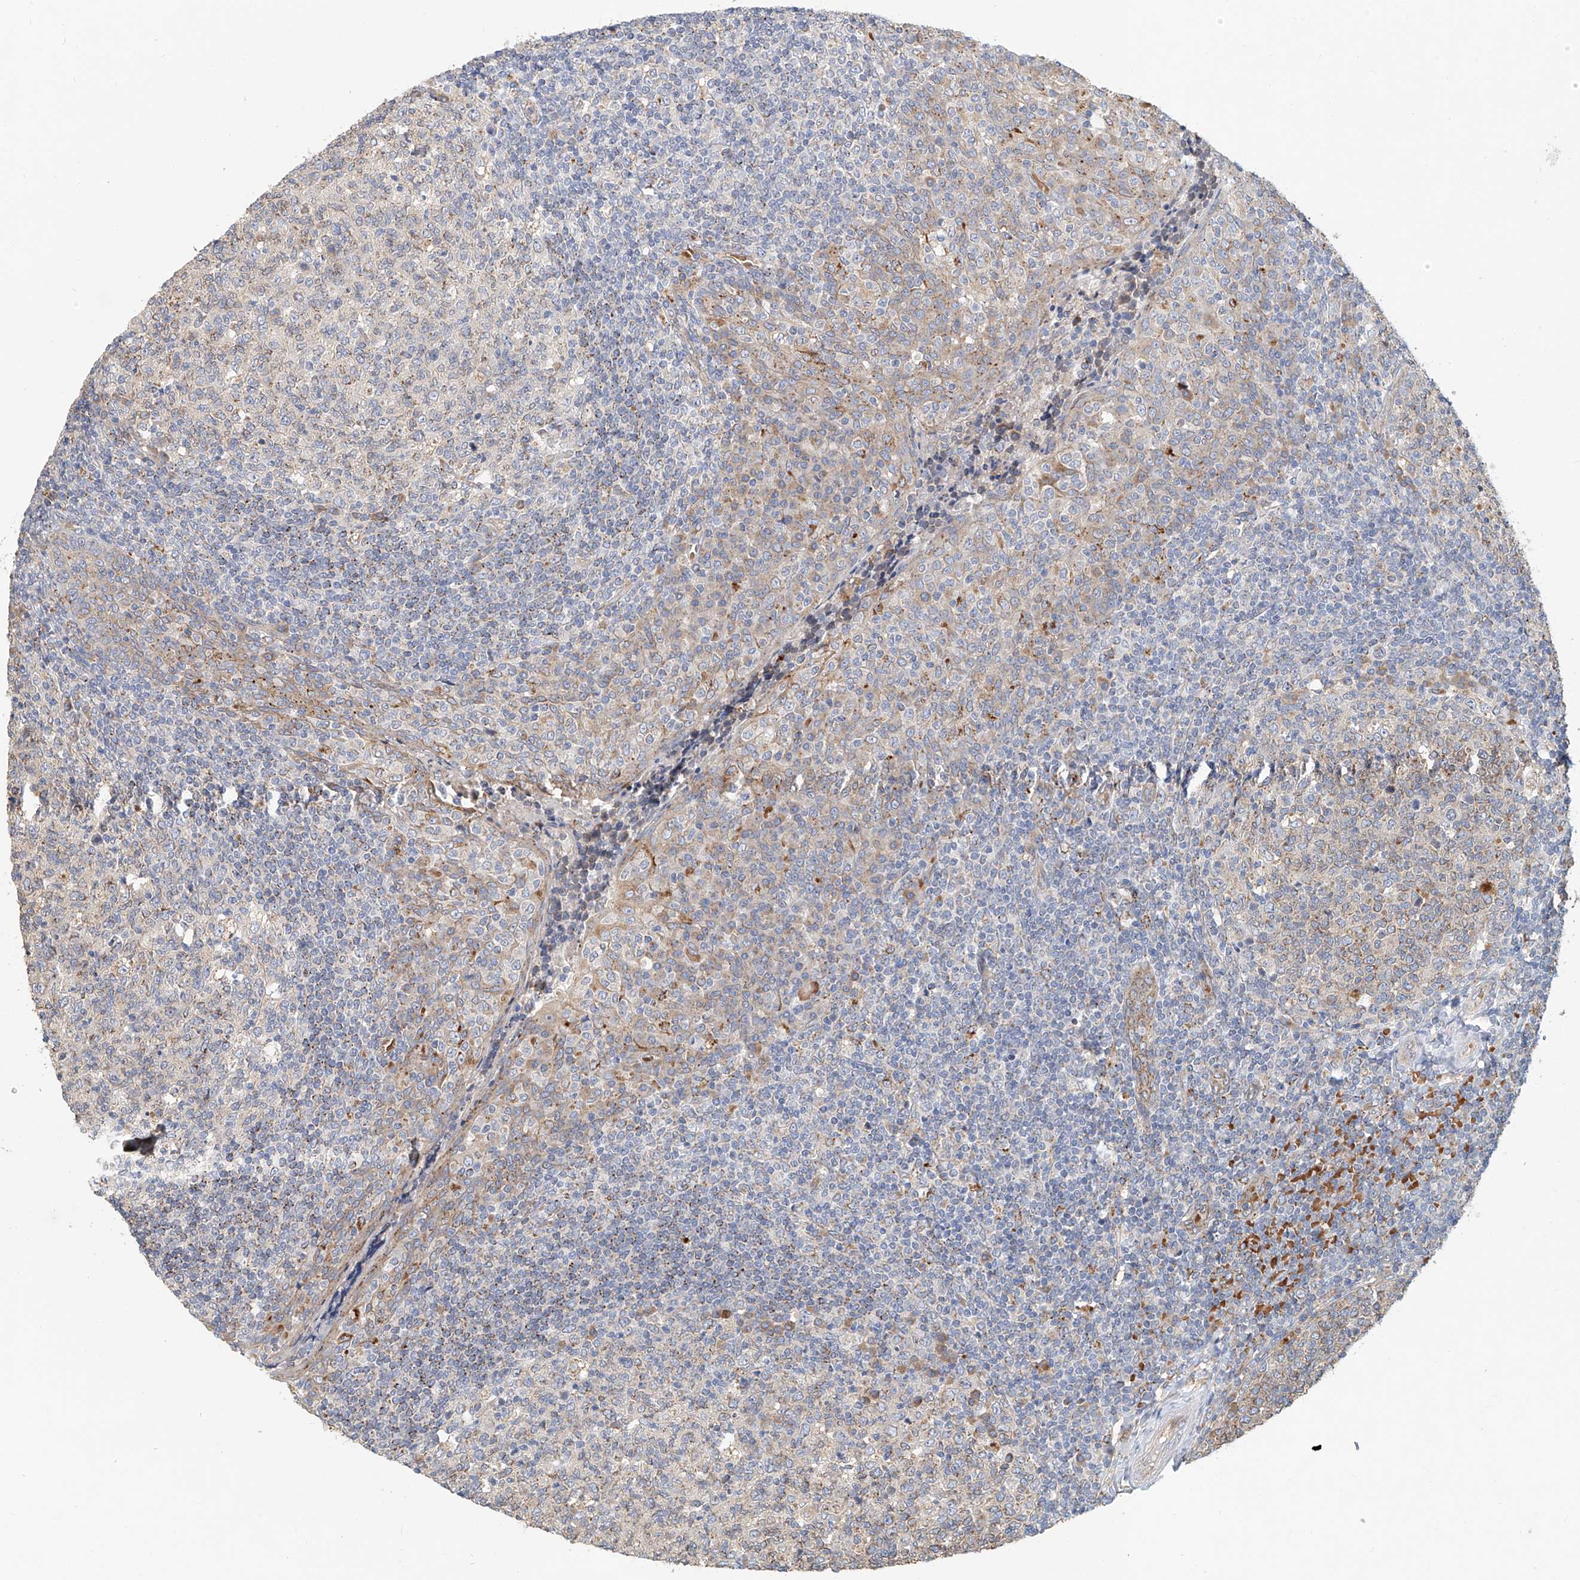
{"staining": {"intensity": "weak", "quantity": "25%-75%", "location": "cytoplasmic/membranous"}, "tissue": "tonsil", "cell_type": "Germinal center cells", "image_type": "normal", "snomed": [{"axis": "morphology", "description": "Normal tissue, NOS"}, {"axis": "topography", "description": "Tonsil"}], "caption": "IHC (DAB) staining of benign human tonsil reveals weak cytoplasmic/membranous protein expression in about 25%-75% of germinal center cells.", "gene": "HGSNAT", "patient": {"sex": "female", "age": 19}}